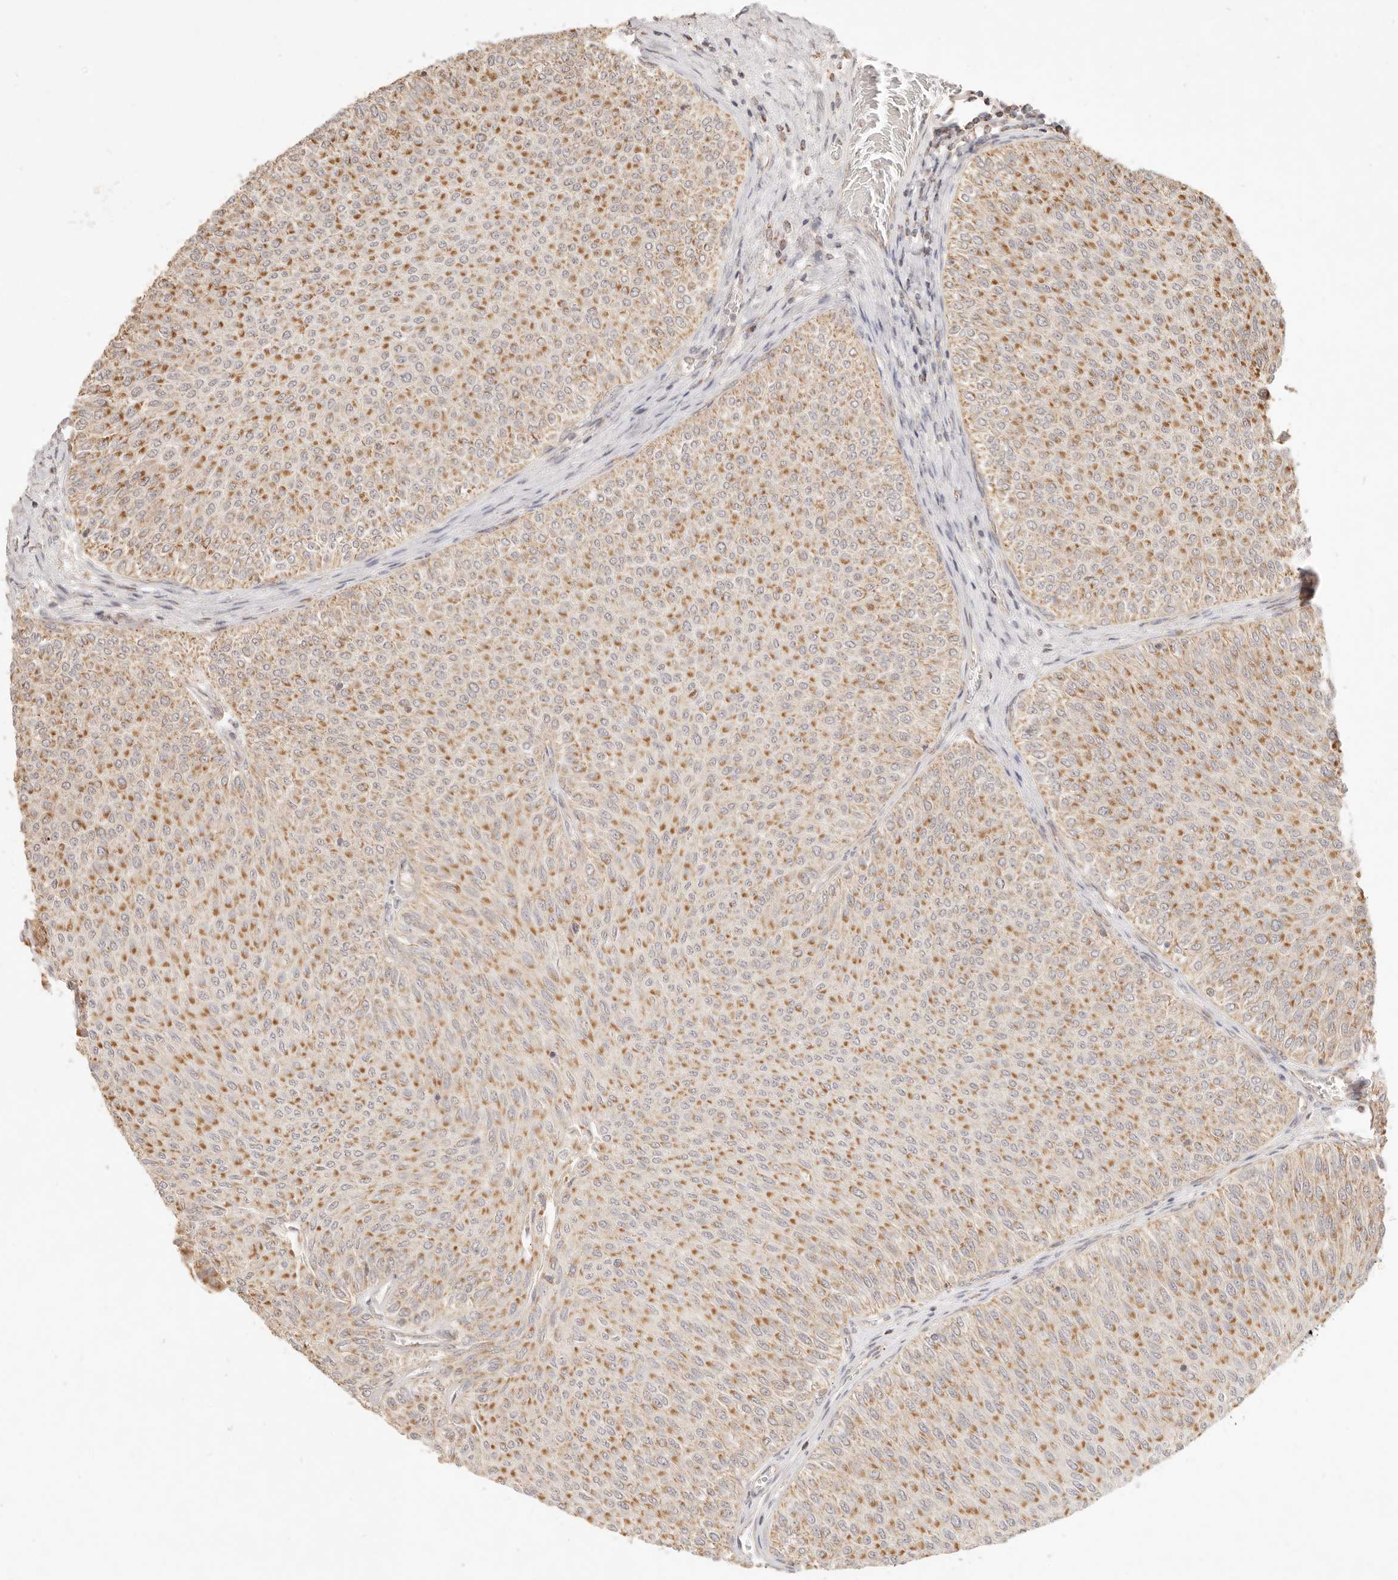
{"staining": {"intensity": "moderate", "quantity": ">75%", "location": "cytoplasmic/membranous"}, "tissue": "urothelial cancer", "cell_type": "Tumor cells", "image_type": "cancer", "snomed": [{"axis": "morphology", "description": "Urothelial carcinoma, Low grade"}, {"axis": "topography", "description": "Urinary bladder"}], "caption": "Immunohistochemical staining of low-grade urothelial carcinoma reveals medium levels of moderate cytoplasmic/membranous expression in about >75% of tumor cells. (DAB = brown stain, brightfield microscopy at high magnification).", "gene": "CPLANE2", "patient": {"sex": "male", "age": 78}}